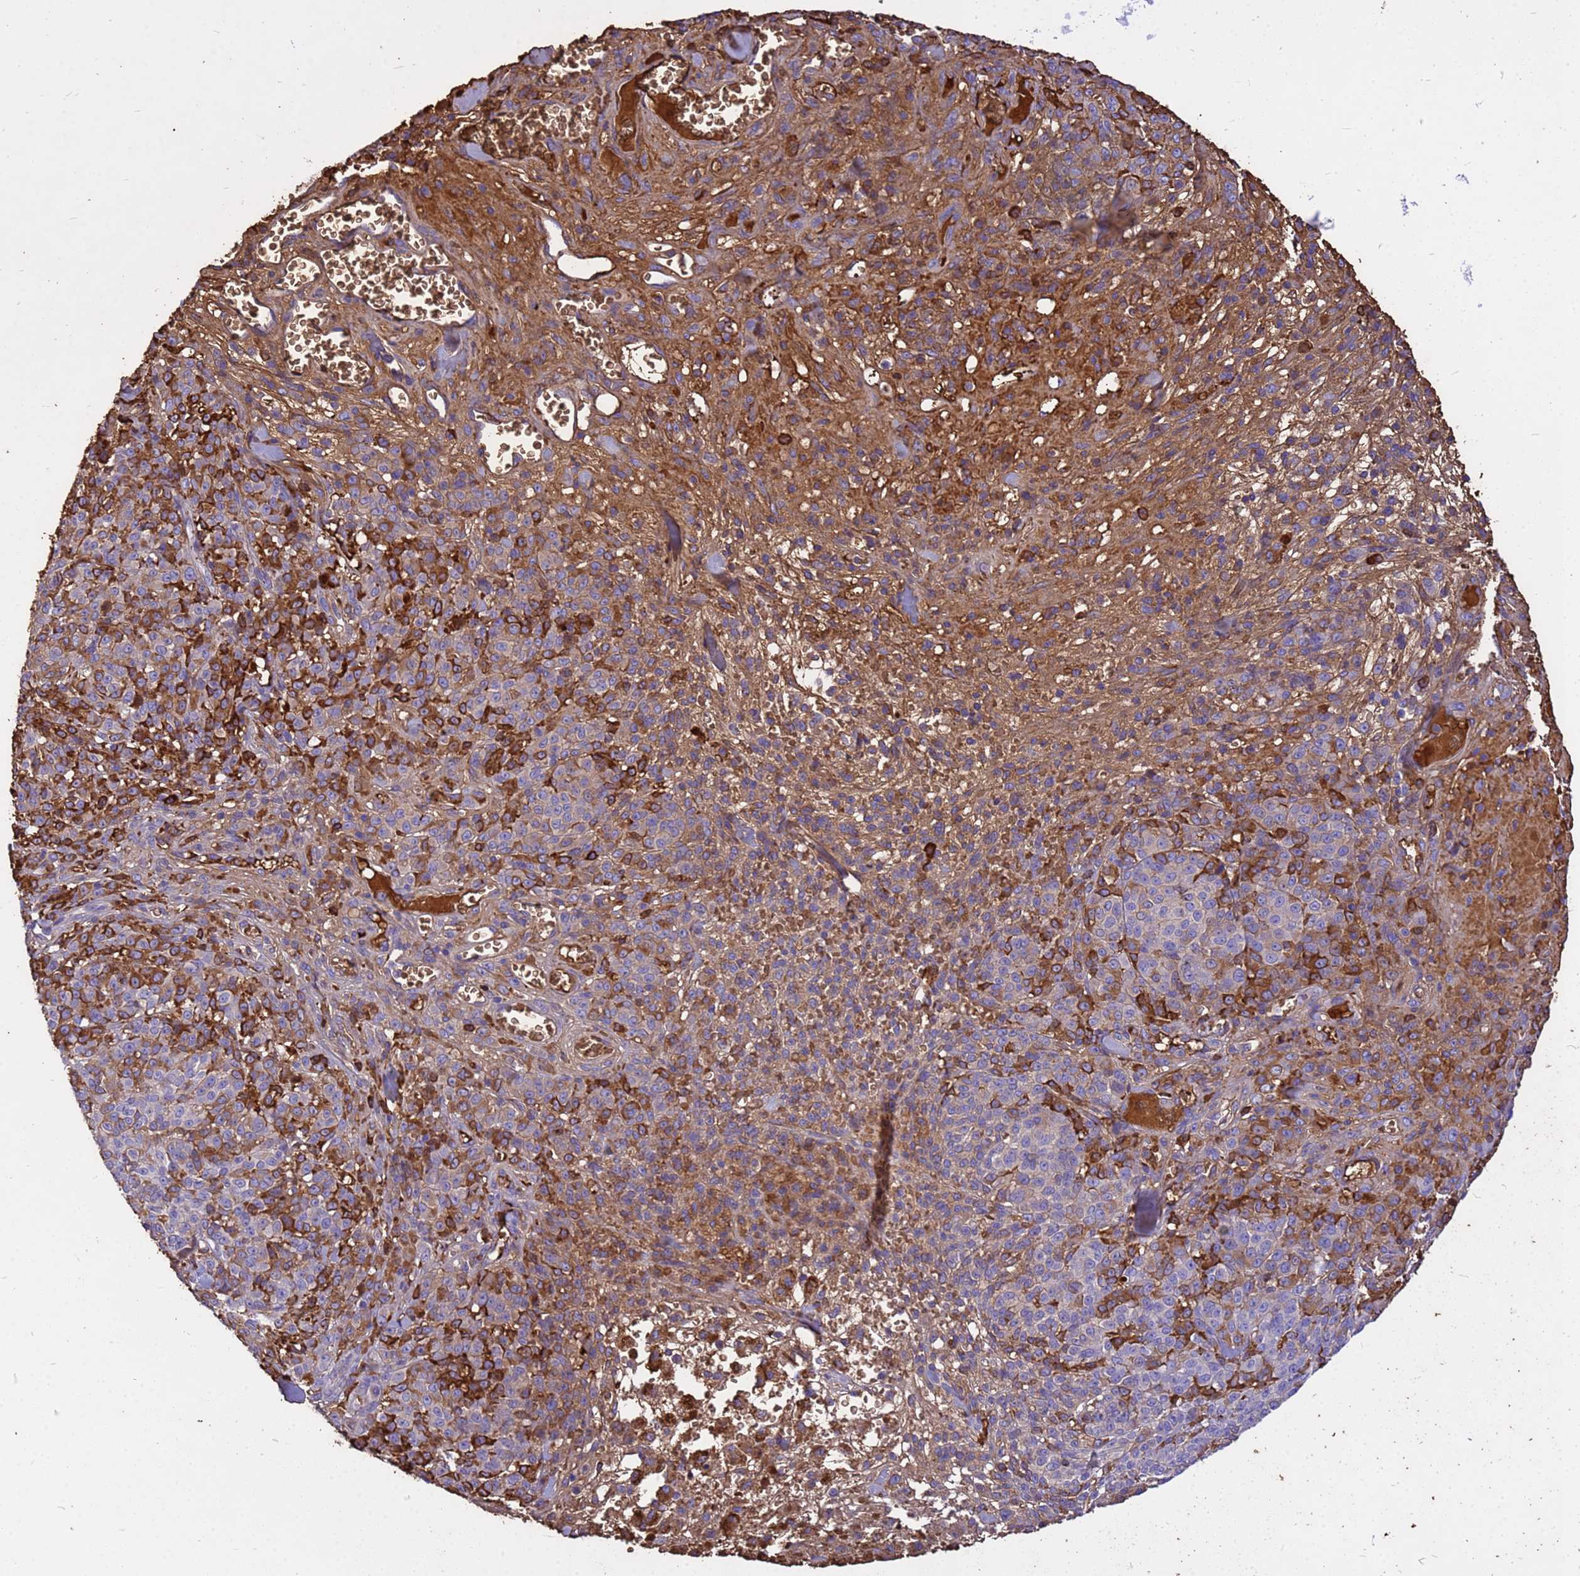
{"staining": {"intensity": "negative", "quantity": "none", "location": "none"}, "tissue": "melanoma", "cell_type": "Tumor cells", "image_type": "cancer", "snomed": [{"axis": "morphology", "description": "Normal tissue, NOS"}, {"axis": "morphology", "description": "Malignant melanoma, NOS"}, {"axis": "topography", "description": "Skin"}], "caption": "Malignant melanoma was stained to show a protein in brown. There is no significant positivity in tumor cells.", "gene": "HBA2", "patient": {"sex": "female", "age": 34}}